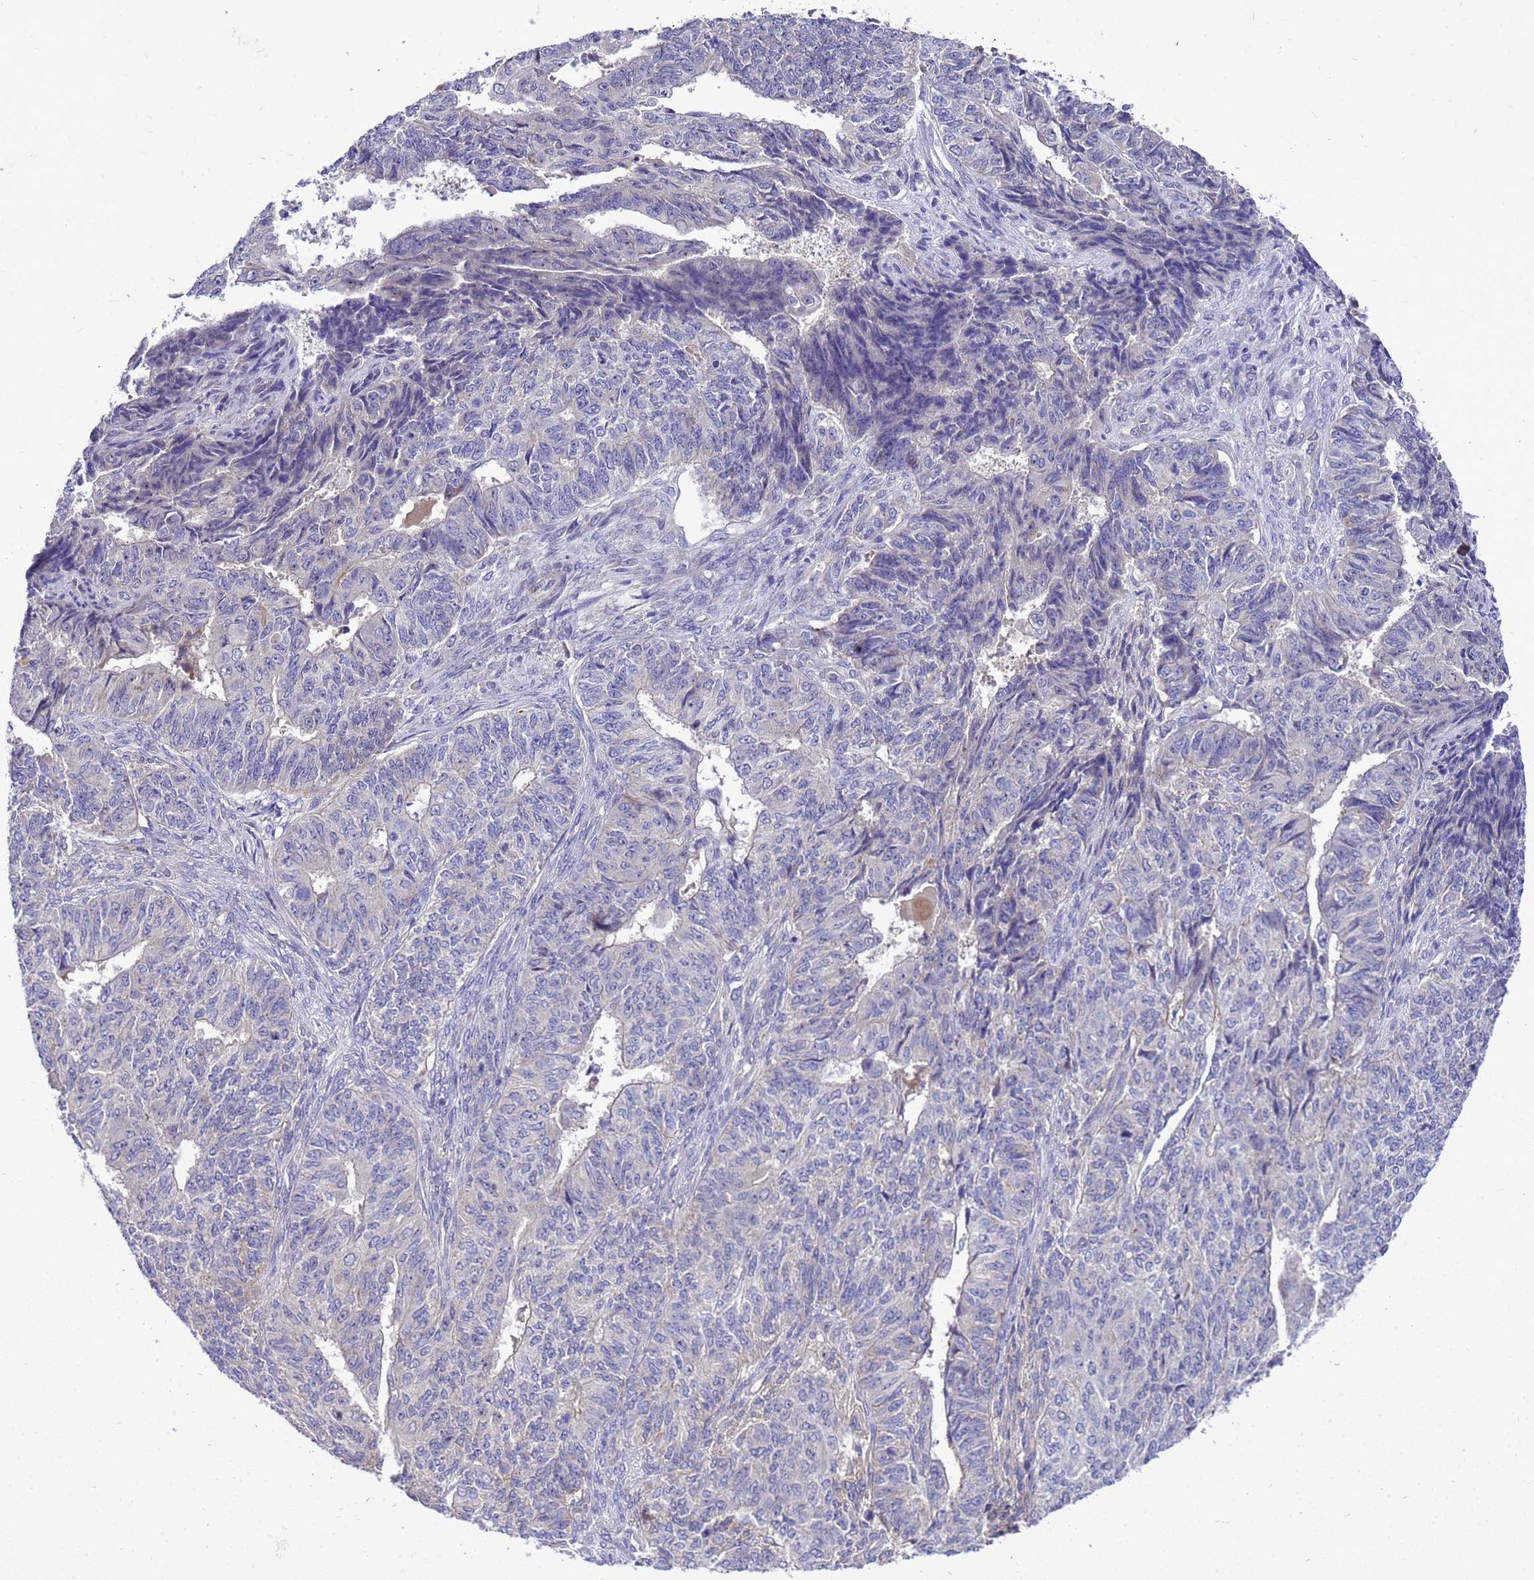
{"staining": {"intensity": "negative", "quantity": "none", "location": "none"}, "tissue": "endometrial cancer", "cell_type": "Tumor cells", "image_type": "cancer", "snomed": [{"axis": "morphology", "description": "Adenocarcinoma, NOS"}, {"axis": "topography", "description": "Endometrium"}], "caption": "The IHC micrograph has no significant positivity in tumor cells of endometrial cancer (adenocarcinoma) tissue.", "gene": "POP7", "patient": {"sex": "female", "age": 32}}